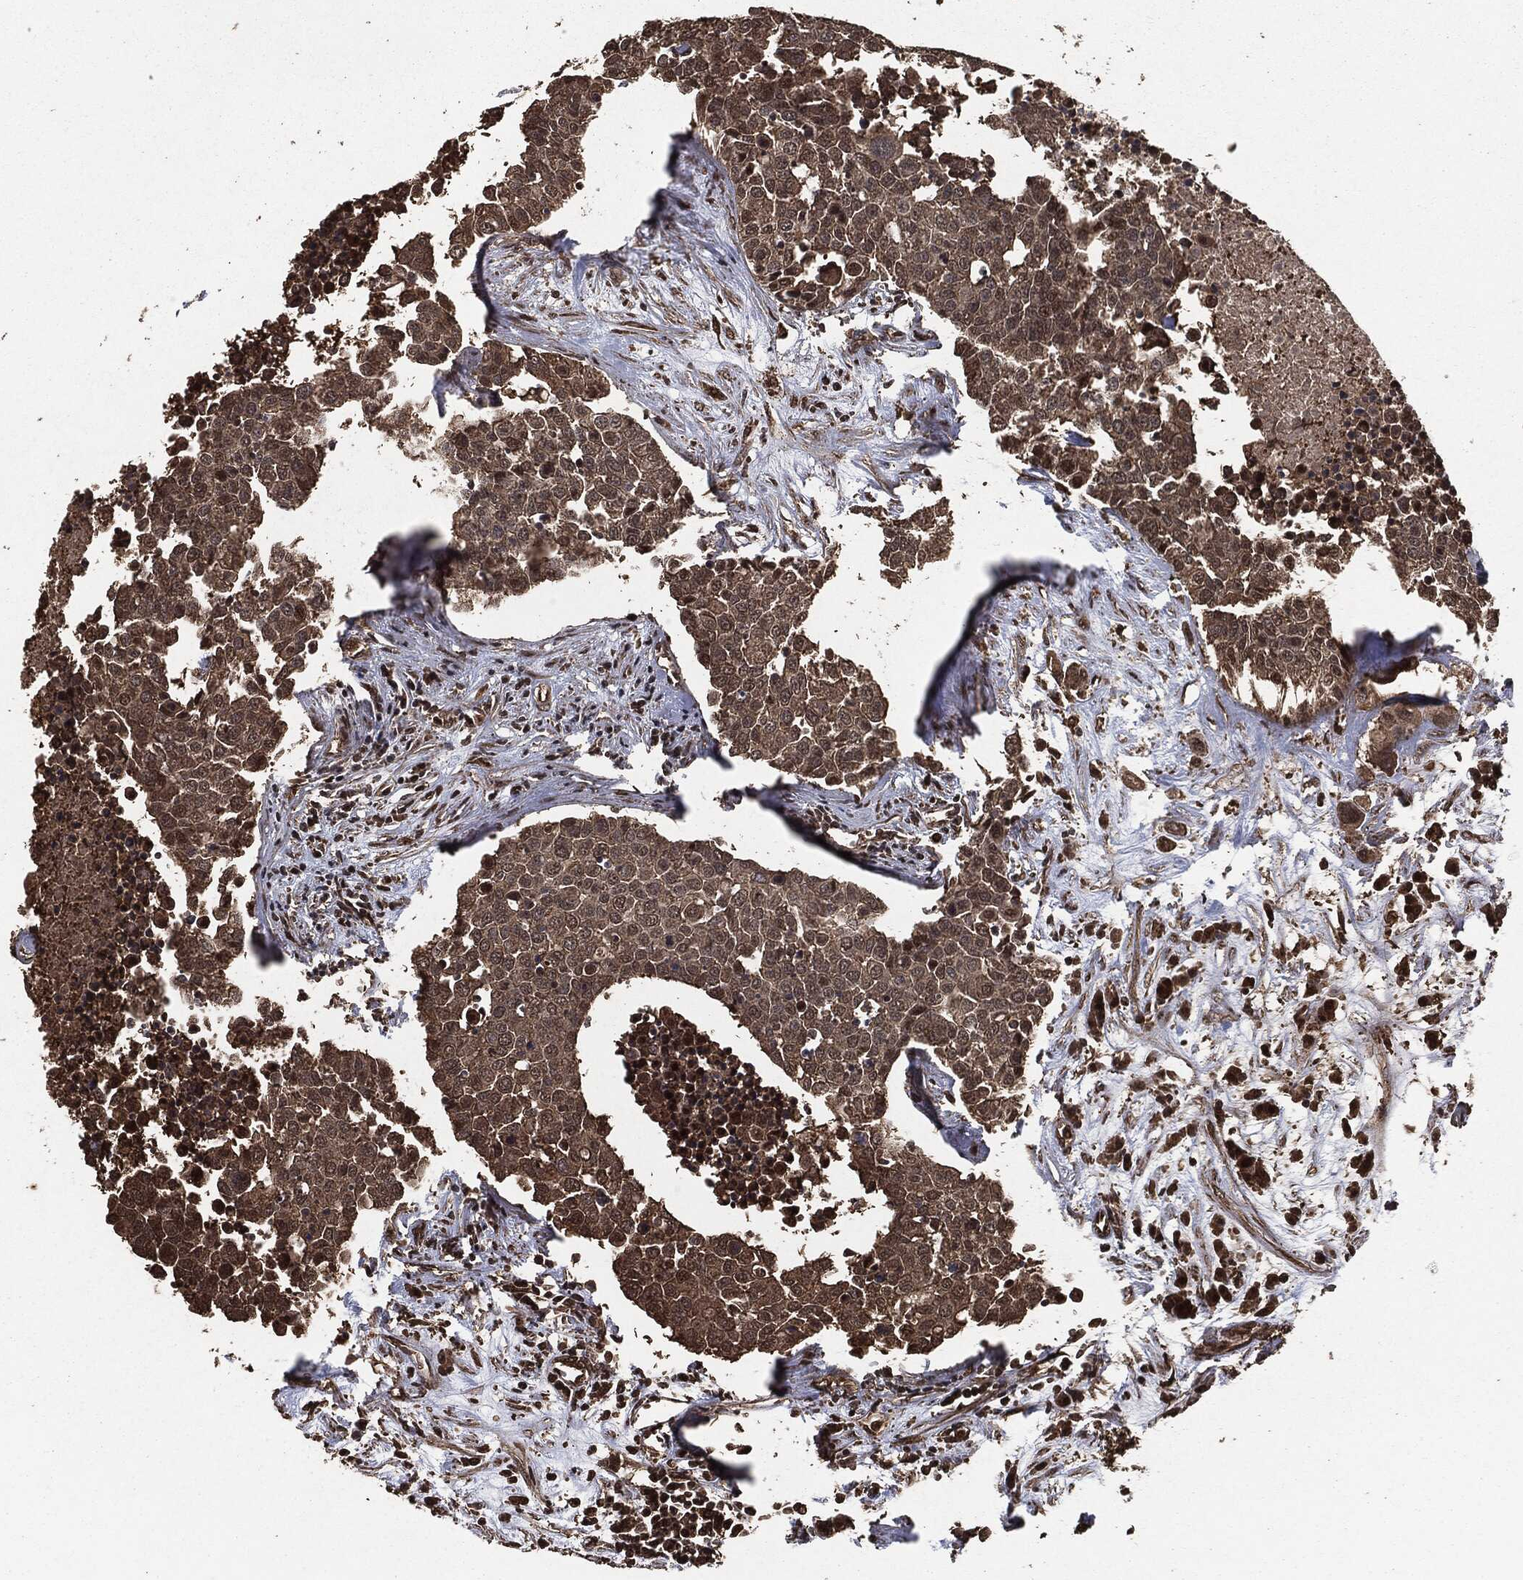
{"staining": {"intensity": "moderate", "quantity": "25%-75%", "location": "cytoplasmic/membranous"}, "tissue": "carcinoid", "cell_type": "Tumor cells", "image_type": "cancer", "snomed": [{"axis": "morphology", "description": "Carcinoid, malignant, NOS"}, {"axis": "topography", "description": "Colon"}], "caption": "Tumor cells show moderate cytoplasmic/membranous positivity in approximately 25%-75% of cells in carcinoid (malignant).", "gene": "EGFR", "patient": {"sex": "male", "age": 81}}